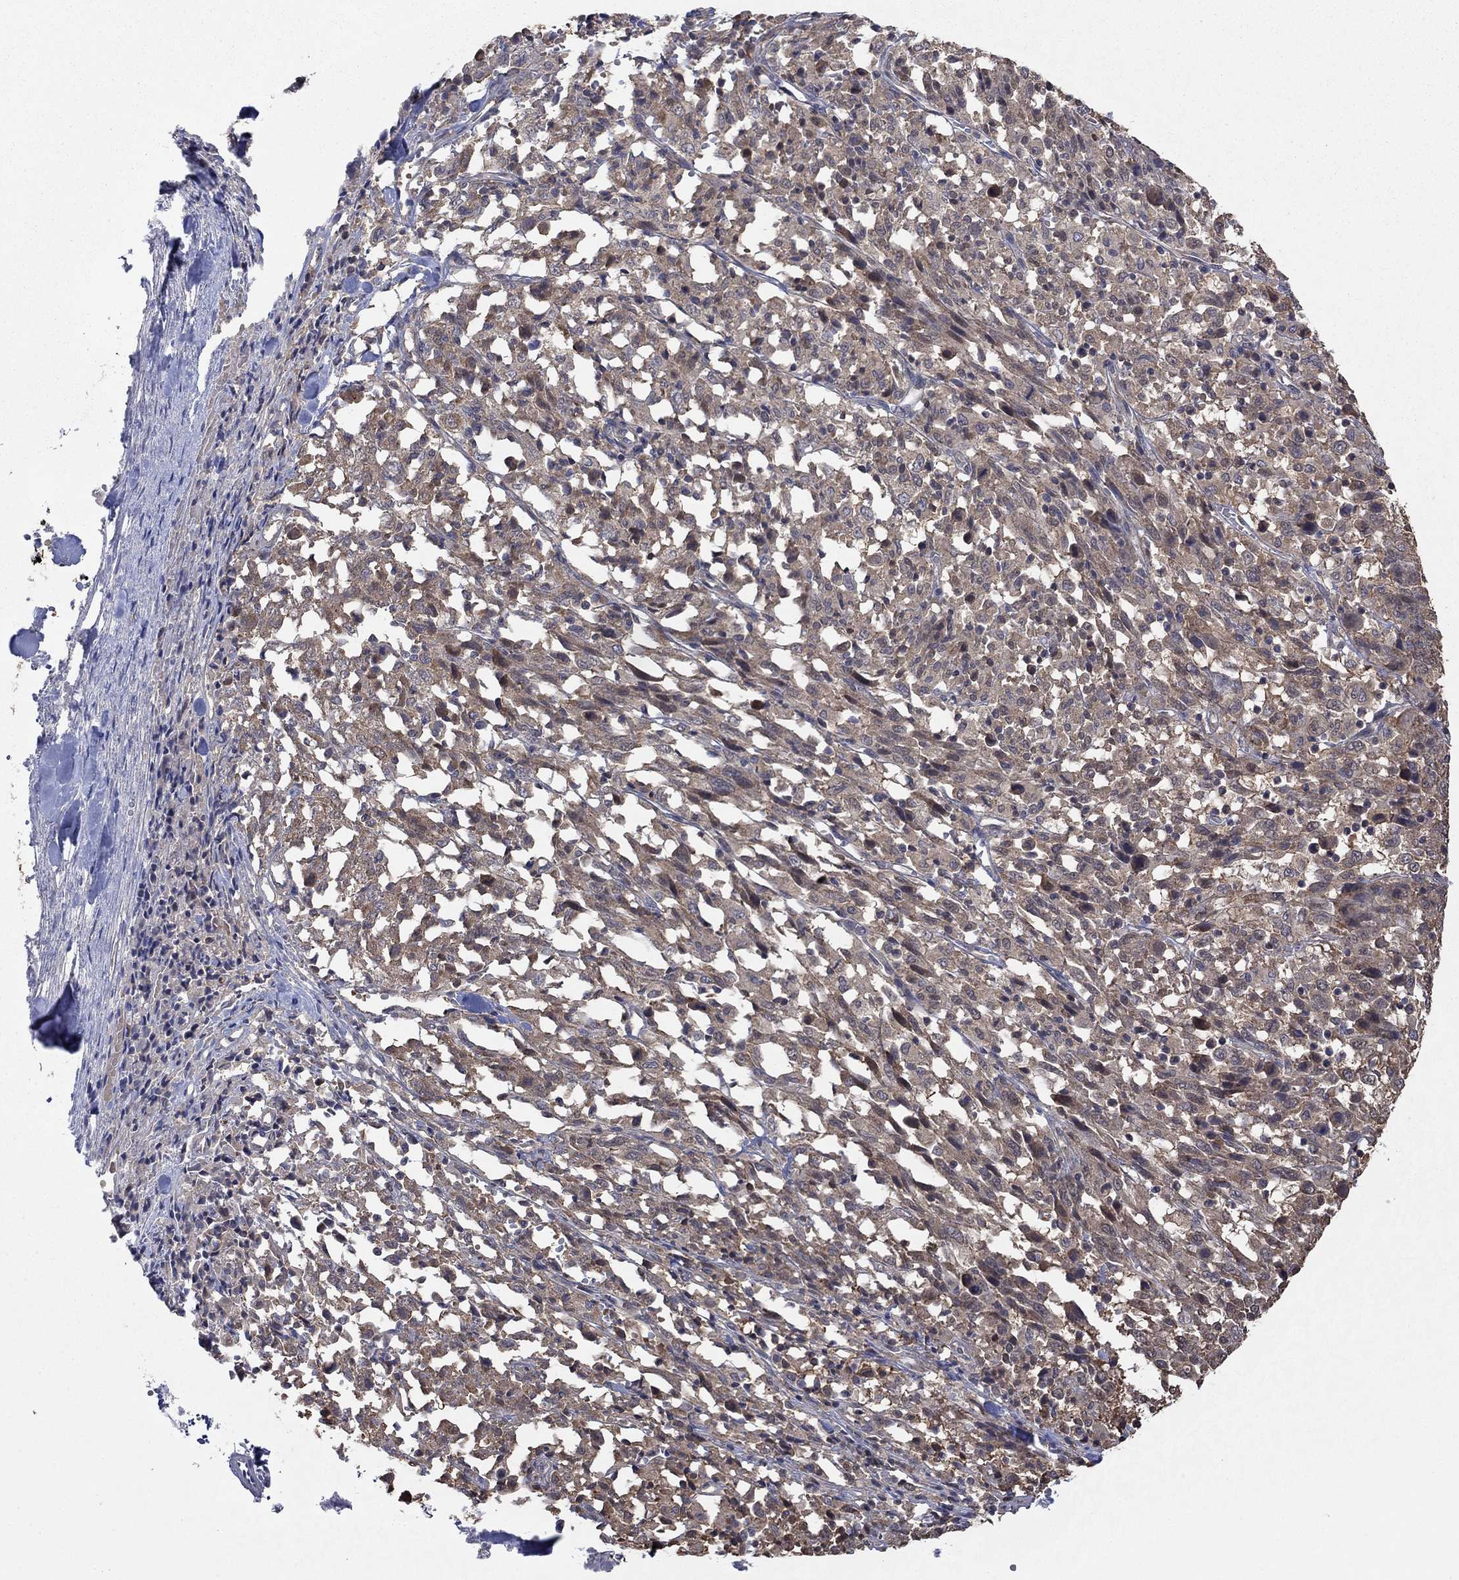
{"staining": {"intensity": "weak", "quantity": ">75%", "location": "cytoplasmic/membranous"}, "tissue": "melanoma", "cell_type": "Tumor cells", "image_type": "cancer", "snomed": [{"axis": "morphology", "description": "Malignant melanoma, NOS"}, {"axis": "topography", "description": "Skin"}], "caption": "Protein expression analysis of human malignant melanoma reveals weak cytoplasmic/membranous positivity in about >75% of tumor cells.", "gene": "RNF114", "patient": {"sex": "female", "age": 91}}